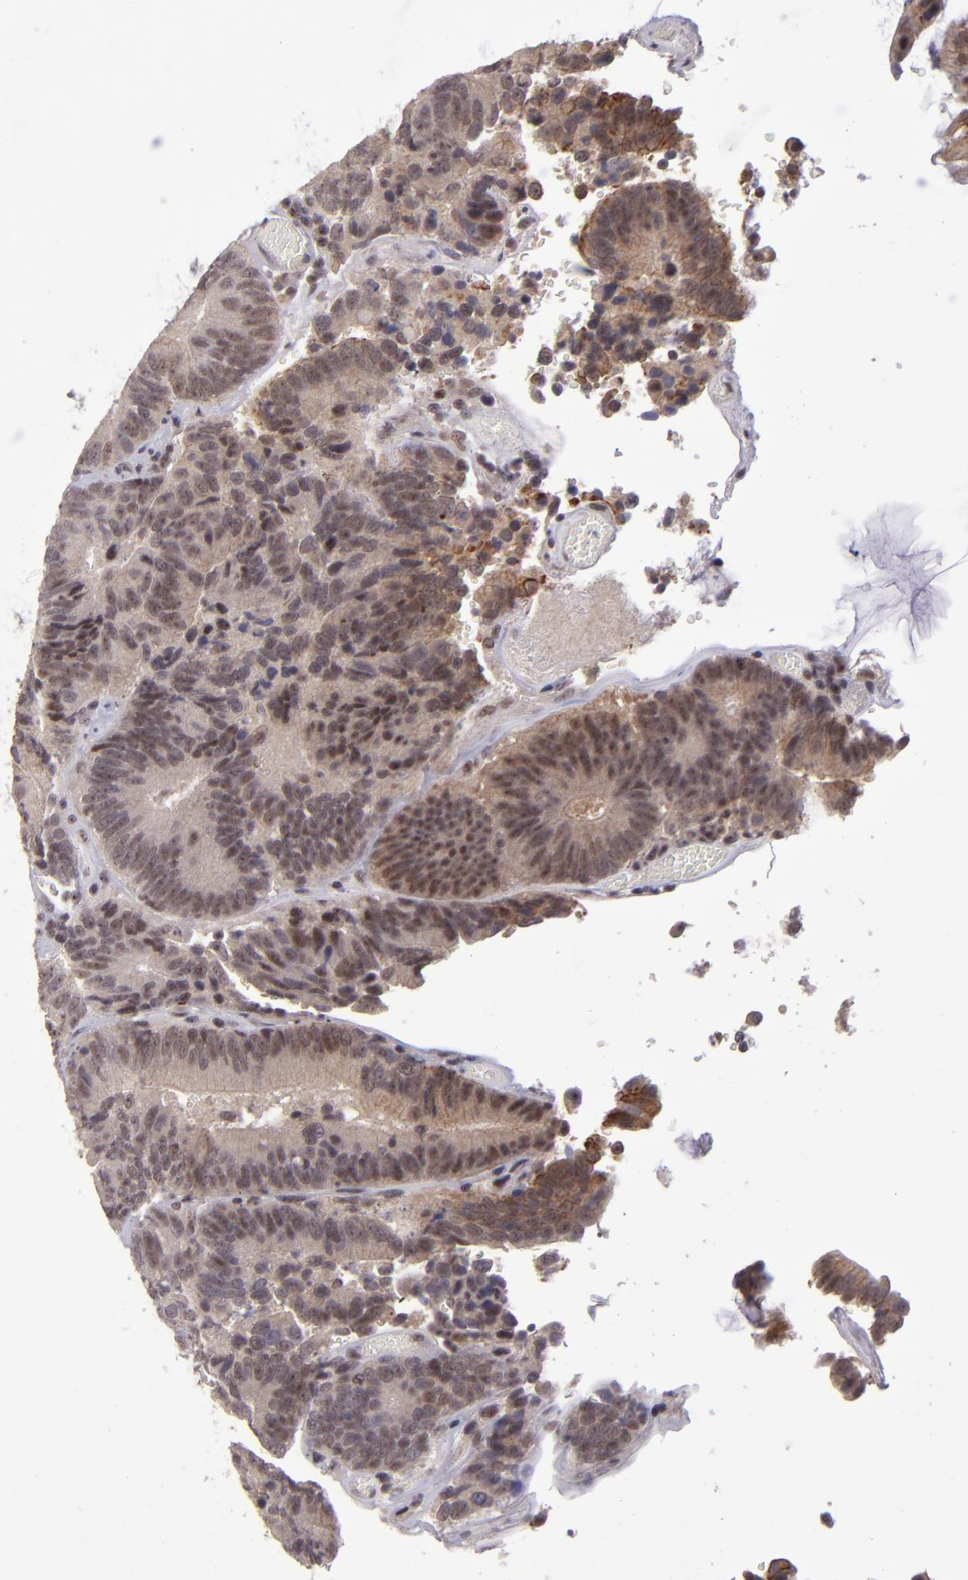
{"staining": {"intensity": "weak", "quantity": ">75%", "location": "cytoplasmic/membranous,nuclear"}, "tissue": "colorectal cancer", "cell_type": "Tumor cells", "image_type": "cancer", "snomed": [{"axis": "morphology", "description": "Normal tissue, NOS"}, {"axis": "morphology", "description": "Adenocarcinoma, NOS"}, {"axis": "topography", "description": "Colon"}], "caption": "High-magnification brightfield microscopy of adenocarcinoma (colorectal) stained with DAB (brown) and counterstained with hematoxylin (blue). tumor cells exhibit weak cytoplasmic/membranous and nuclear expression is seen in about>75% of cells.", "gene": "PCNX4", "patient": {"sex": "female", "age": 78}}